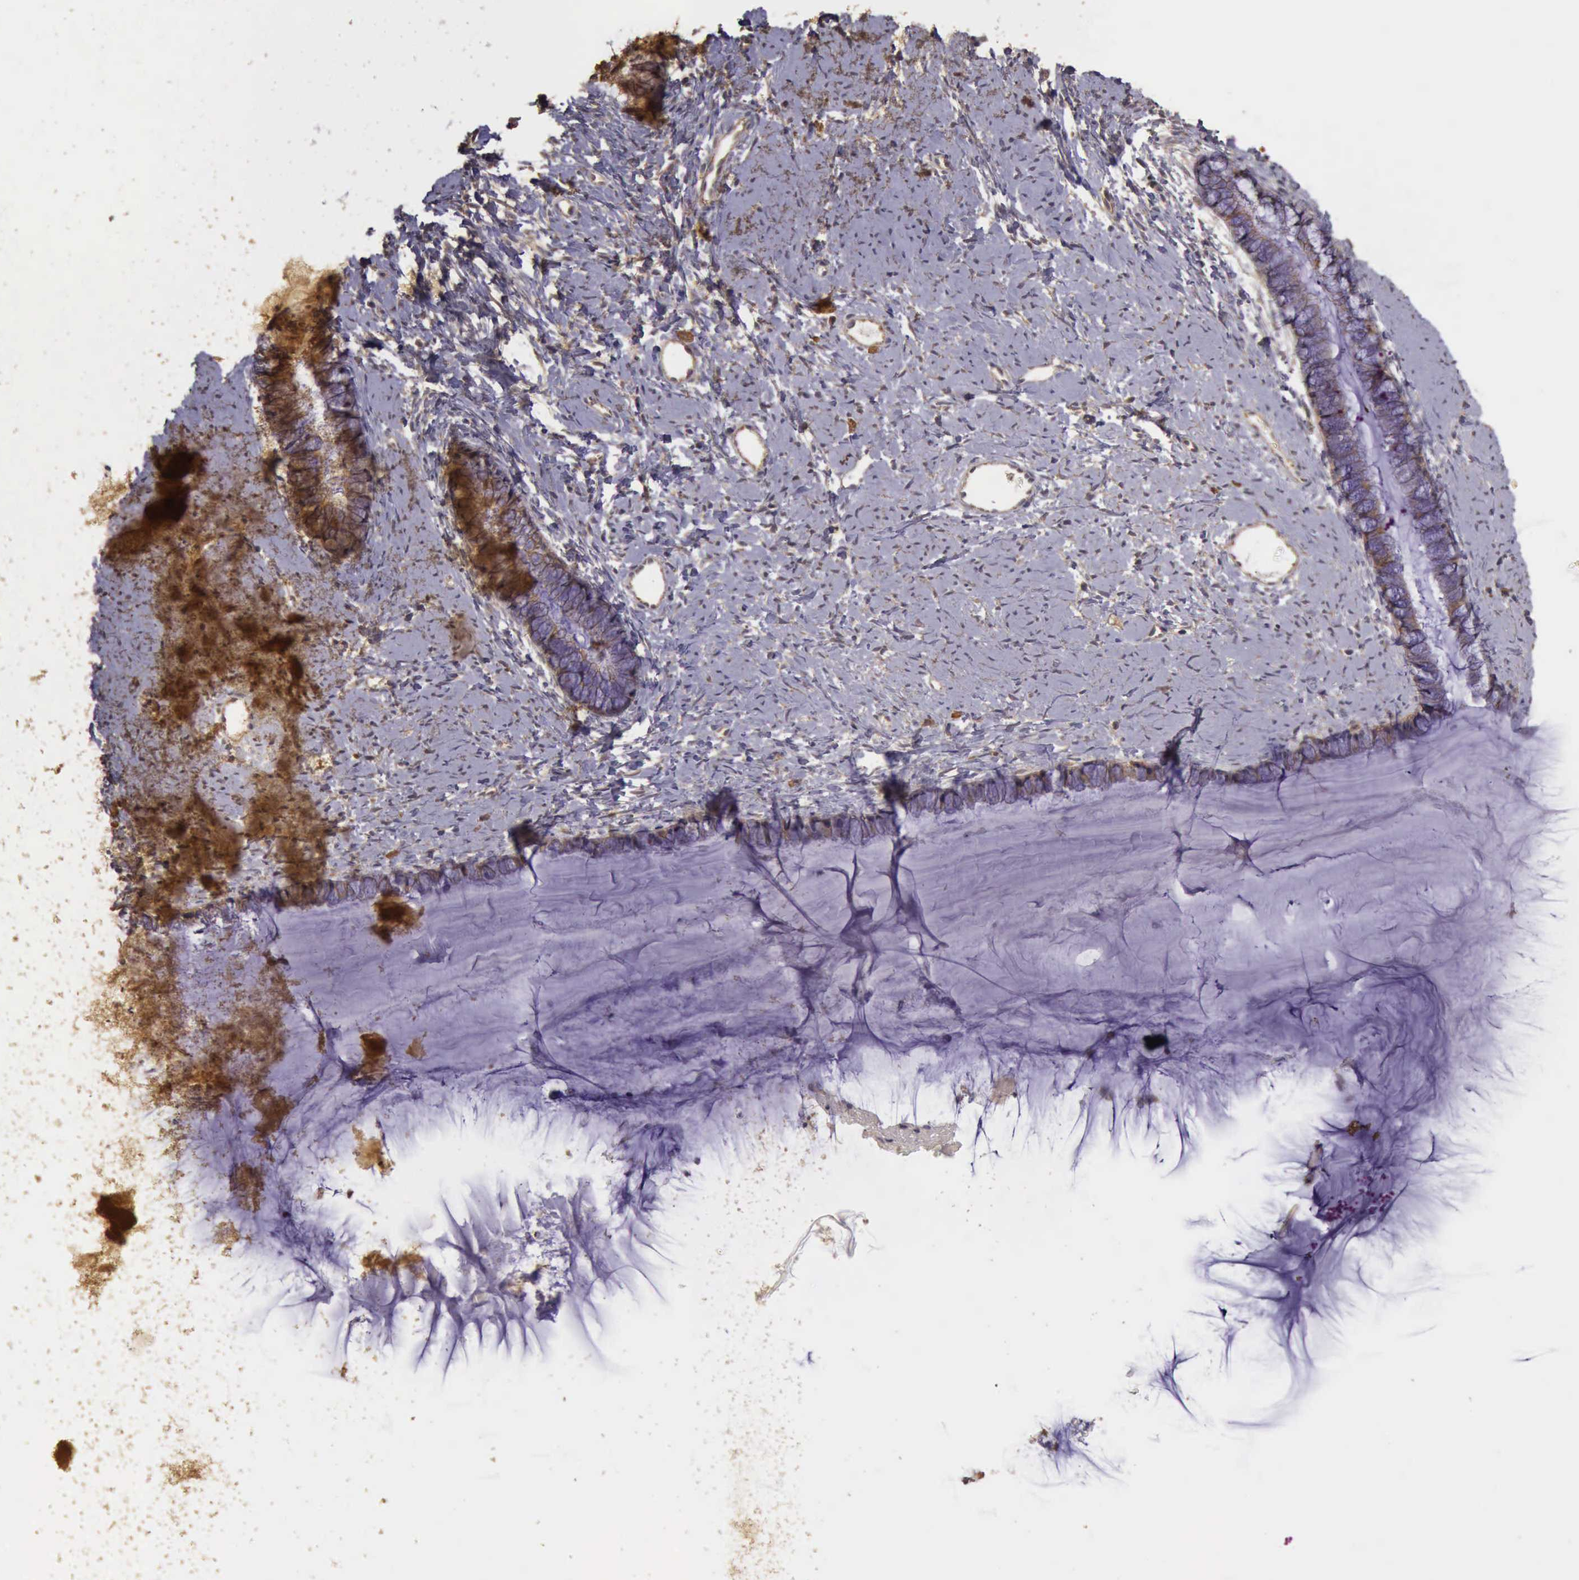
{"staining": {"intensity": "moderate", "quantity": "25%-75%", "location": "cytoplasmic/membranous"}, "tissue": "cervix", "cell_type": "Glandular cells", "image_type": "normal", "snomed": [{"axis": "morphology", "description": "Normal tissue, NOS"}, {"axis": "topography", "description": "Cervix"}], "caption": "A brown stain highlights moderate cytoplasmic/membranous staining of a protein in glandular cells of benign human cervix.", "gene": "EIF5", "patient": {"sex": "female", "age": 82}}